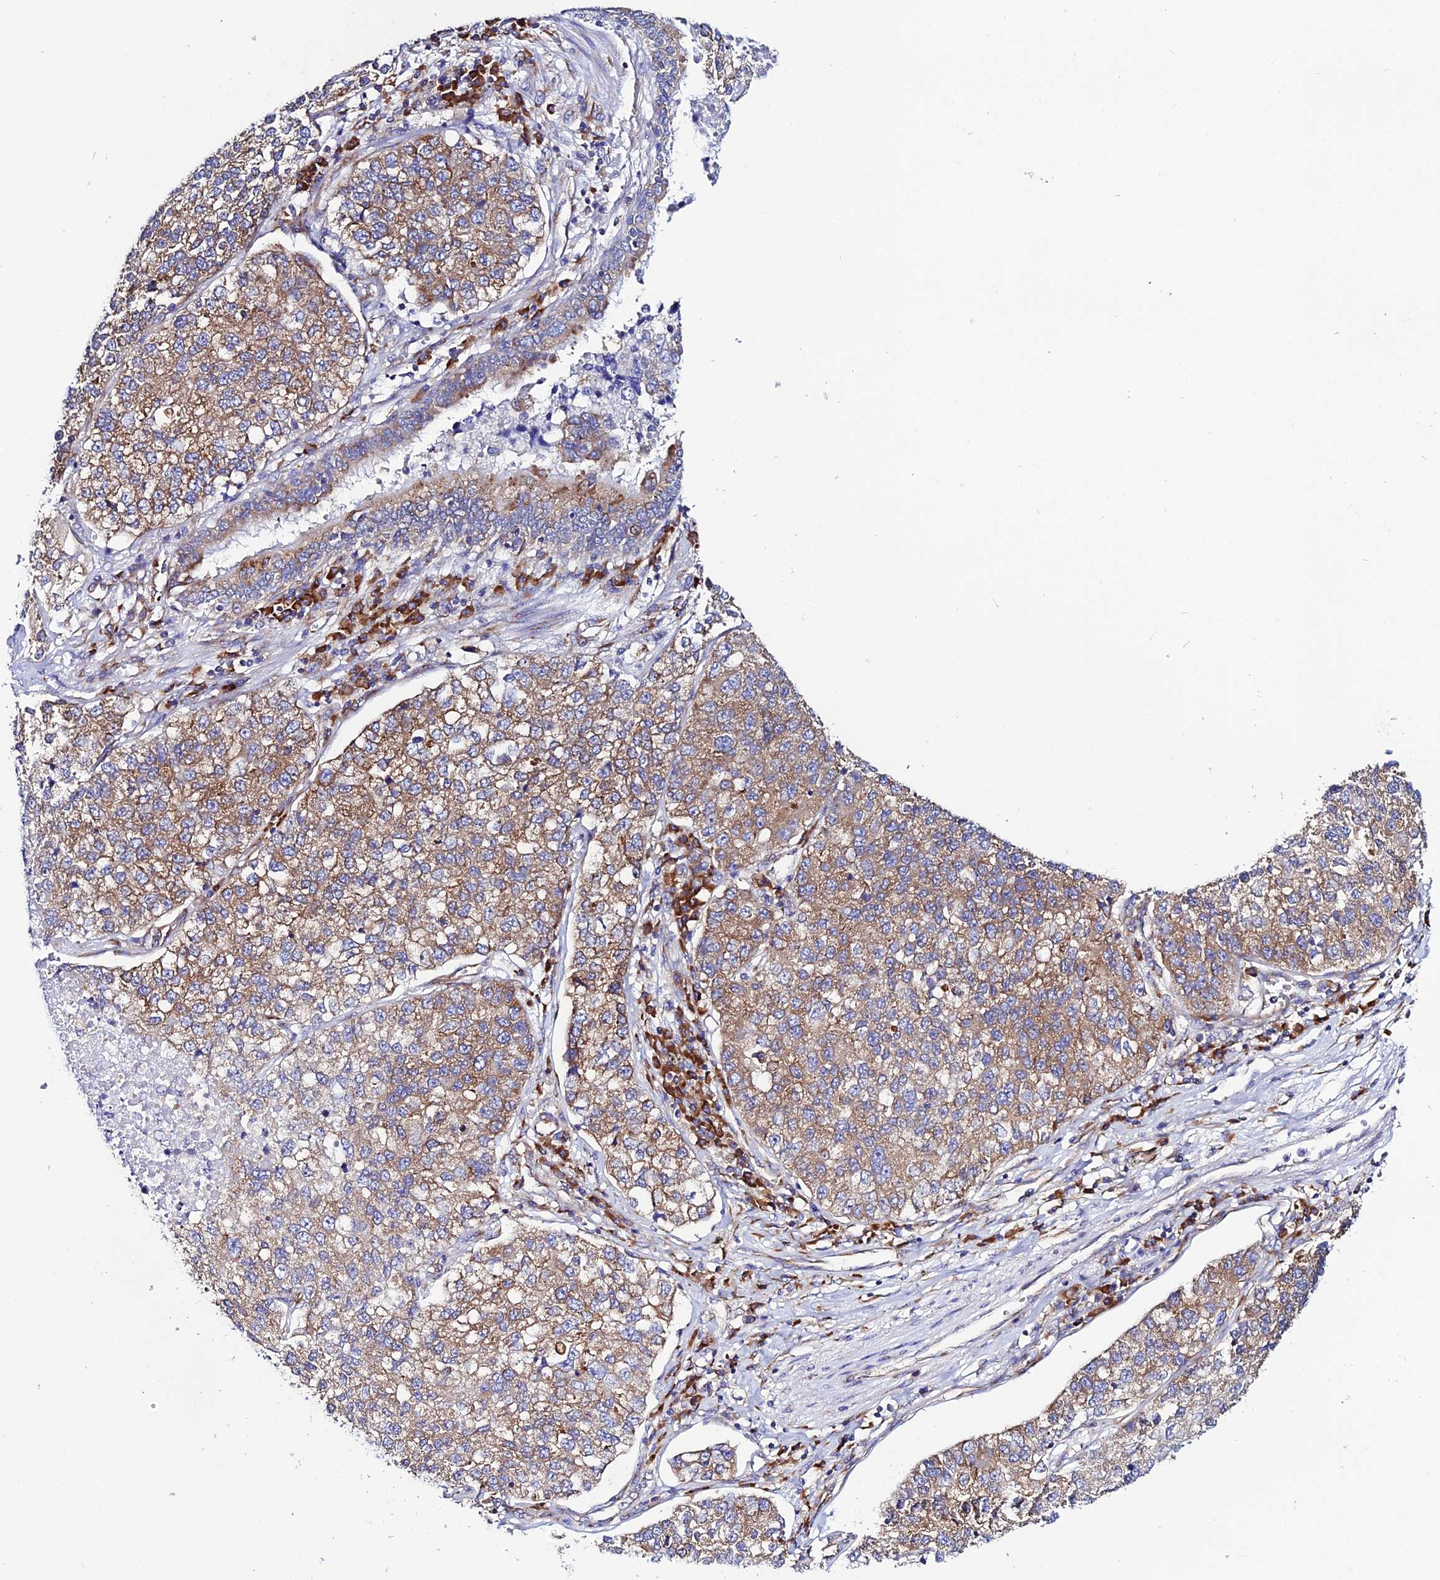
{"staining": {"intensity": "moderate", "quantity": ">75%", "location": "cytoplasmic/membranous"}, "tissue": "lung cancer", "cell_type": "Tumor cells", "image_type": "cancer", "snomed": [{"axis": "morphology", "description": "Adenocarcinoma, NOS"}, {"axis": "topography", "description": "Lung"}], "caption": "Protein expression analysis of lung adenocarcinoma reveals moderate cytoplasmic/membranous staining in about >75% of tumor cells.", "gene": "EEF1G", "patient": {"sex": "male", "age": 49}}